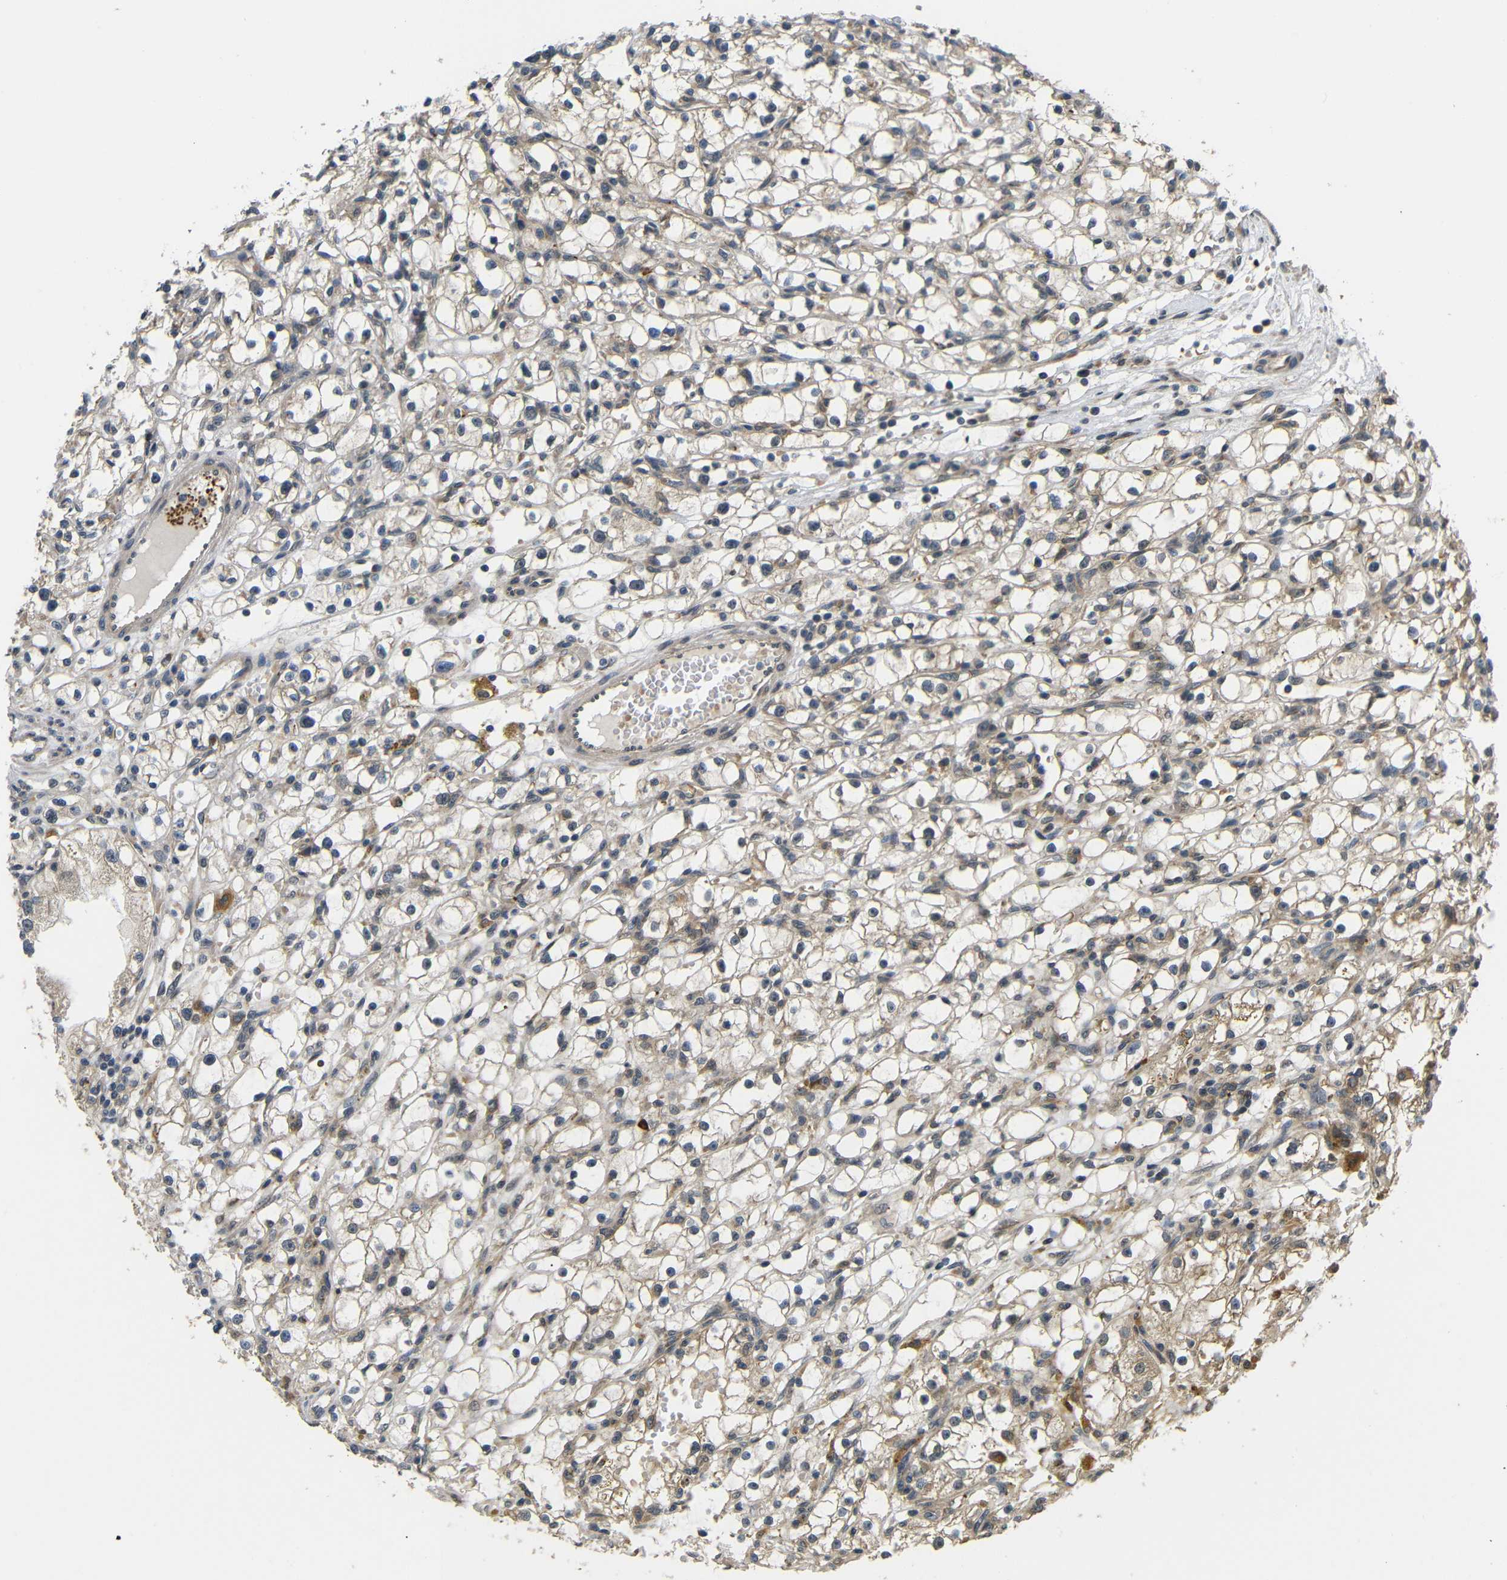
{"staining": {"intensity": "weak", "quantity": ">75%", "location": "cytoplasmic/membranous"}, "tissue": "renal cancer", "cell_type": "Tumor cells", "image_type": "cancer", "snomed": [{"axis": "morphology", "description": "Adenocarcinoma, NOS"}, {"axis": "topography", "description": "Kidney"}], "caption": "Immunohistochemical staining of human renal adenocarcinoma shows low levels of weak cytoplasmic/membranous protein staining in about >75% of tumor cells. (IHC, brightfield microscopy, high magnification).", "gene": "EPHB2", "patient": {"sex": "male", "age": 56}}